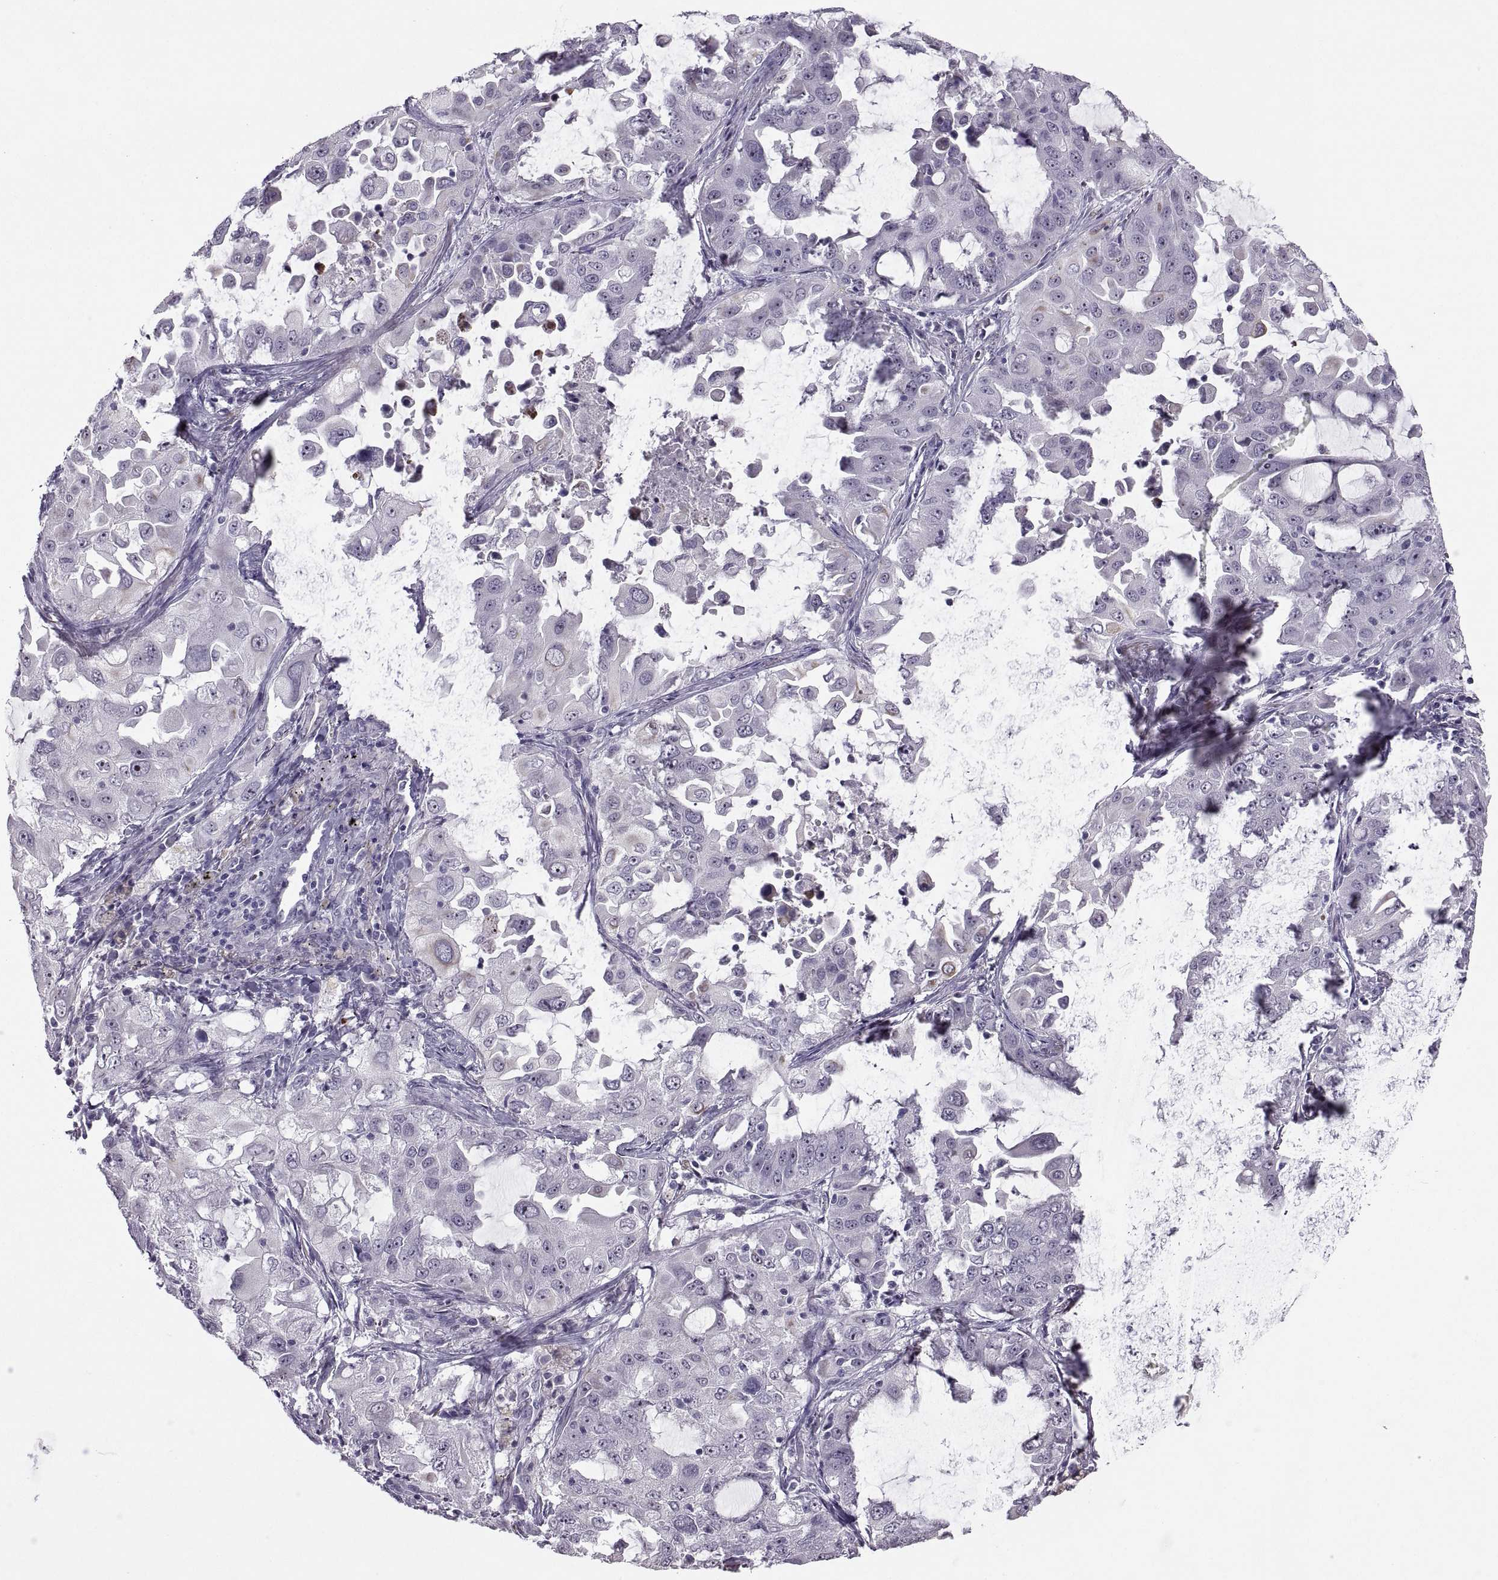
{"staining": {"intensity": "negative", "quantity": "none", "location": "none"}, "tissue": "lung cancer", "cell_type": "Tumor cells", "image_type": "cancer", "snomed": [{"axis": "morphology", "description": "Adenocarcinoma, NOS"}, {"axis": "topography", "description": "Lung"}], "caption": "Immunohistochemistry (IHC) image of neoplastic tissue: human lung adenocarcinoma stained with DAB exhibits no significant protein expression in tumor cells.", "gene": "ASIC2", "patient": {"sex": "female", "age": 61}}